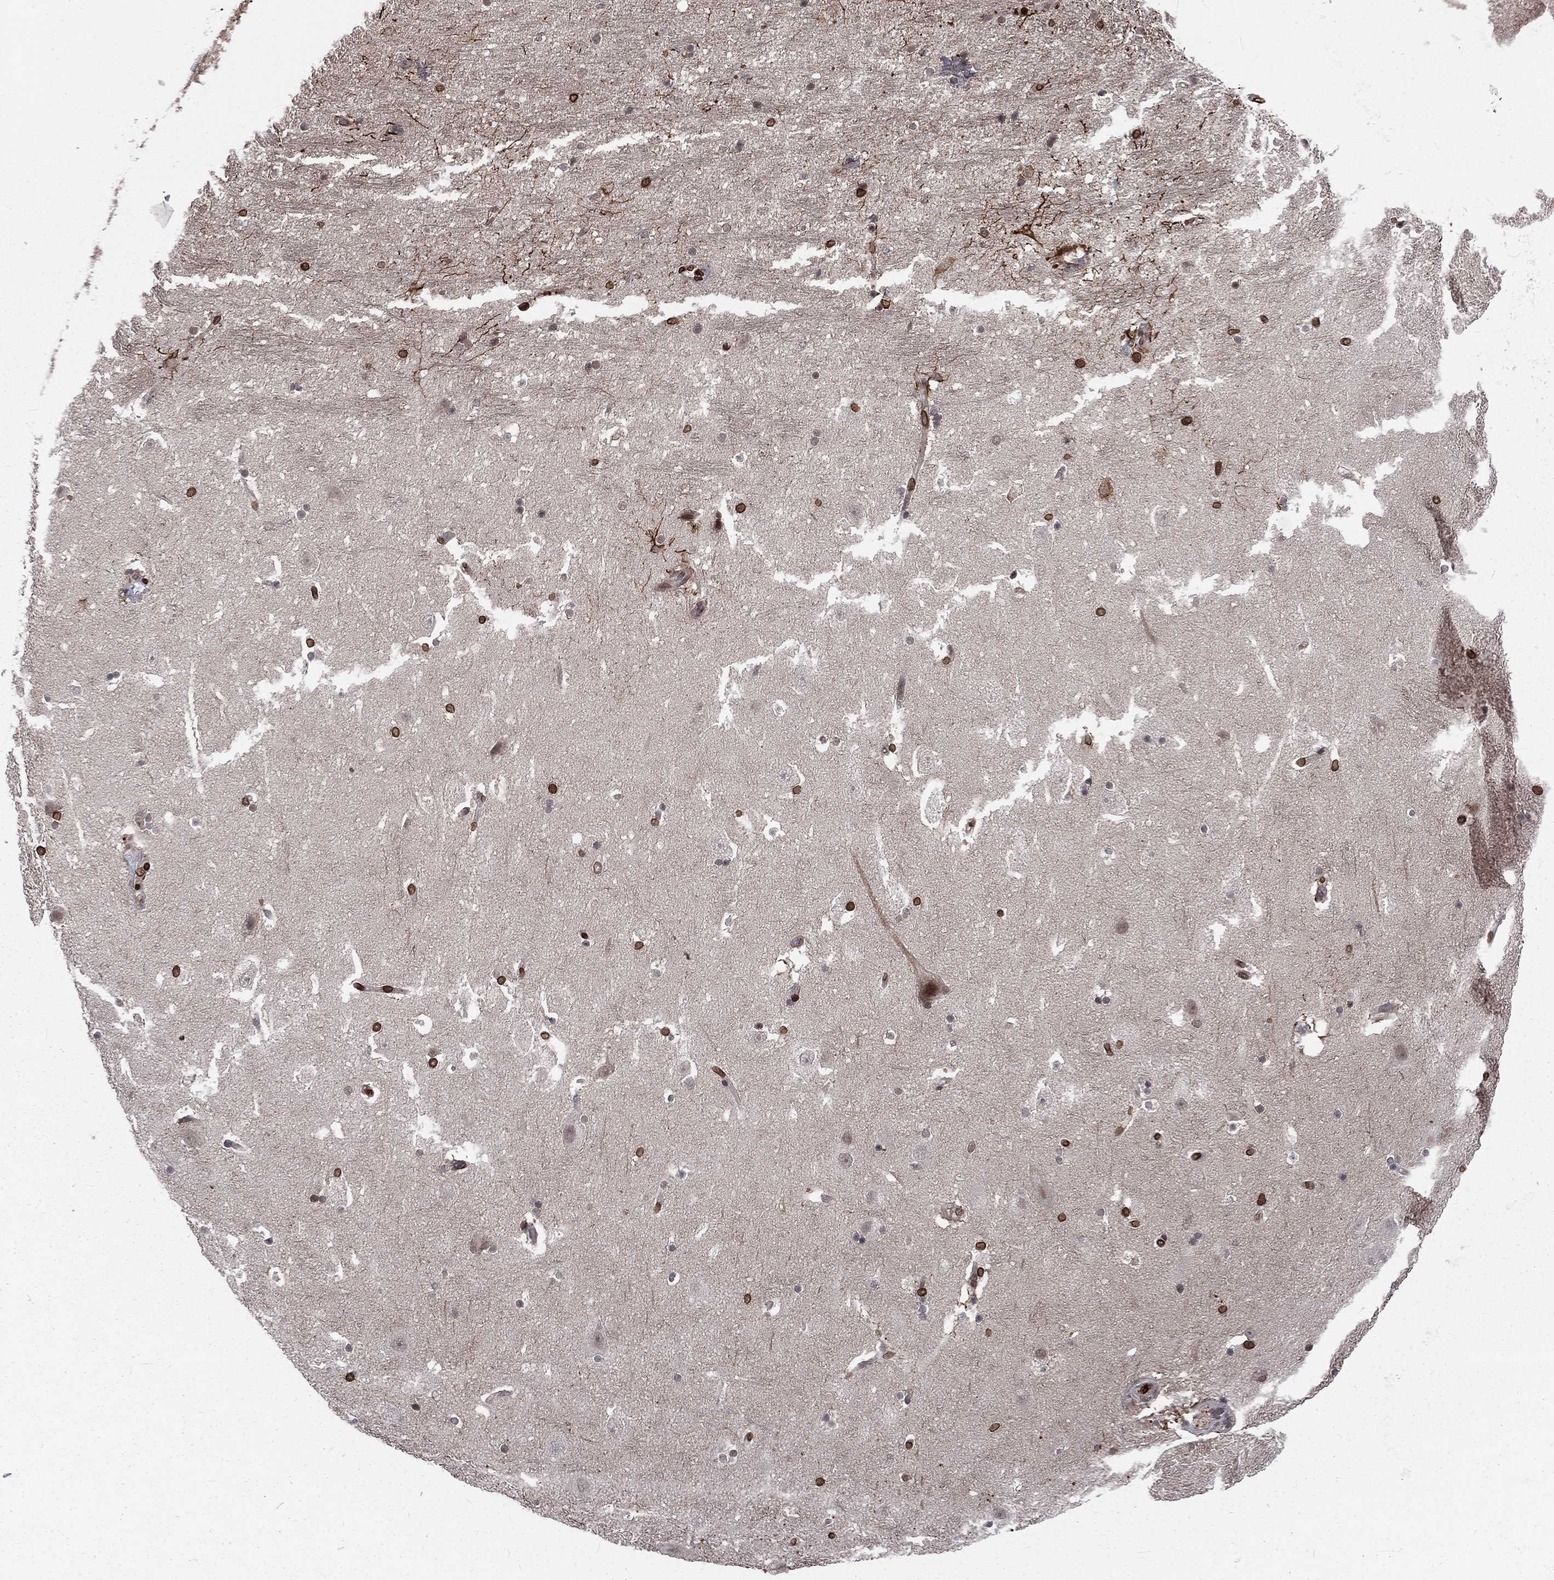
{"staining": {"intensity": "strong", "quantity": "<25%", "location": "cytoplasmic/membranous,nuclear"}, "tissue": "hippocampus", "cell_type": "Glial cells", "image_type": "normal", "snomed": [{"axis": "morphology", "description": "Normal tissue, NOS"}, {"axis": "topography", "description": "Hippocampus"}], "caption": "Protein expression analysis of benign human hippocampus reveals strong cytoplasmic/membranous,nuclear expression in approximately <25% of glial cells. (IHC, brightfield microscopy, high magnification).", "gene": "LBR", "patient": {"sex": "male", "age": 51}}